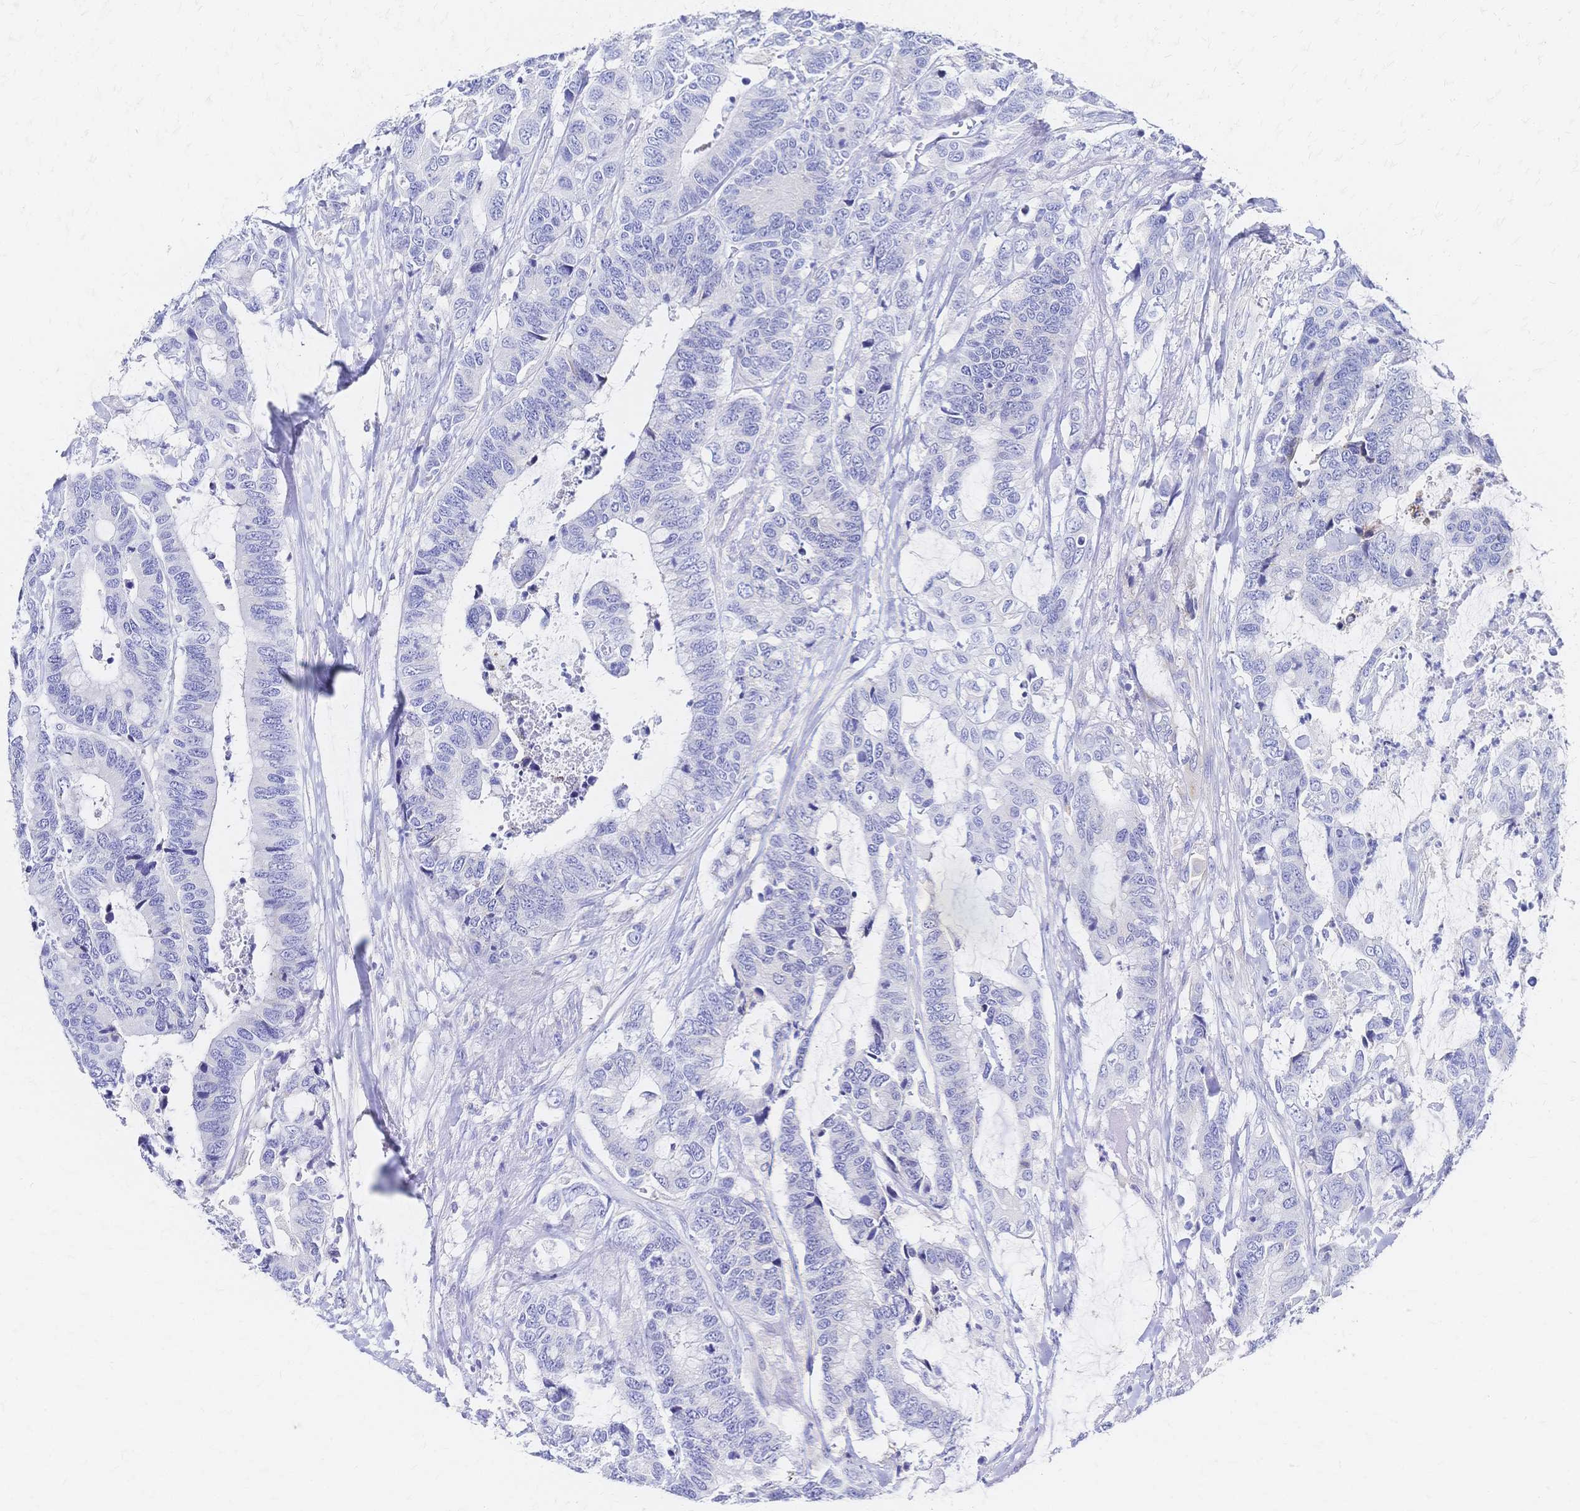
{"staining": {"intensity": "negative", "quantity": "none", "location": "none"}, "tissue": "colorectal cancer", "cell_type": "Tumor cells", "image_type": "cancer", "snomed": [{"axis": "morphology", "description": "Adenocarcinoma, NOS"}, {"axis": "topography", "description": "Rectum"}], "caption": "Adenocarcinoma (colorectal) was stained to show a protein in brown. There is no significant staining in tumor cells. The staining was performed using DAB to visualize the protein expression in brown, while the nuclei were stained in blue with hematoxylin (Magnification: 20x).", "gene": "SLC5A1", "patient": {"sex": "female", "age": 59}}